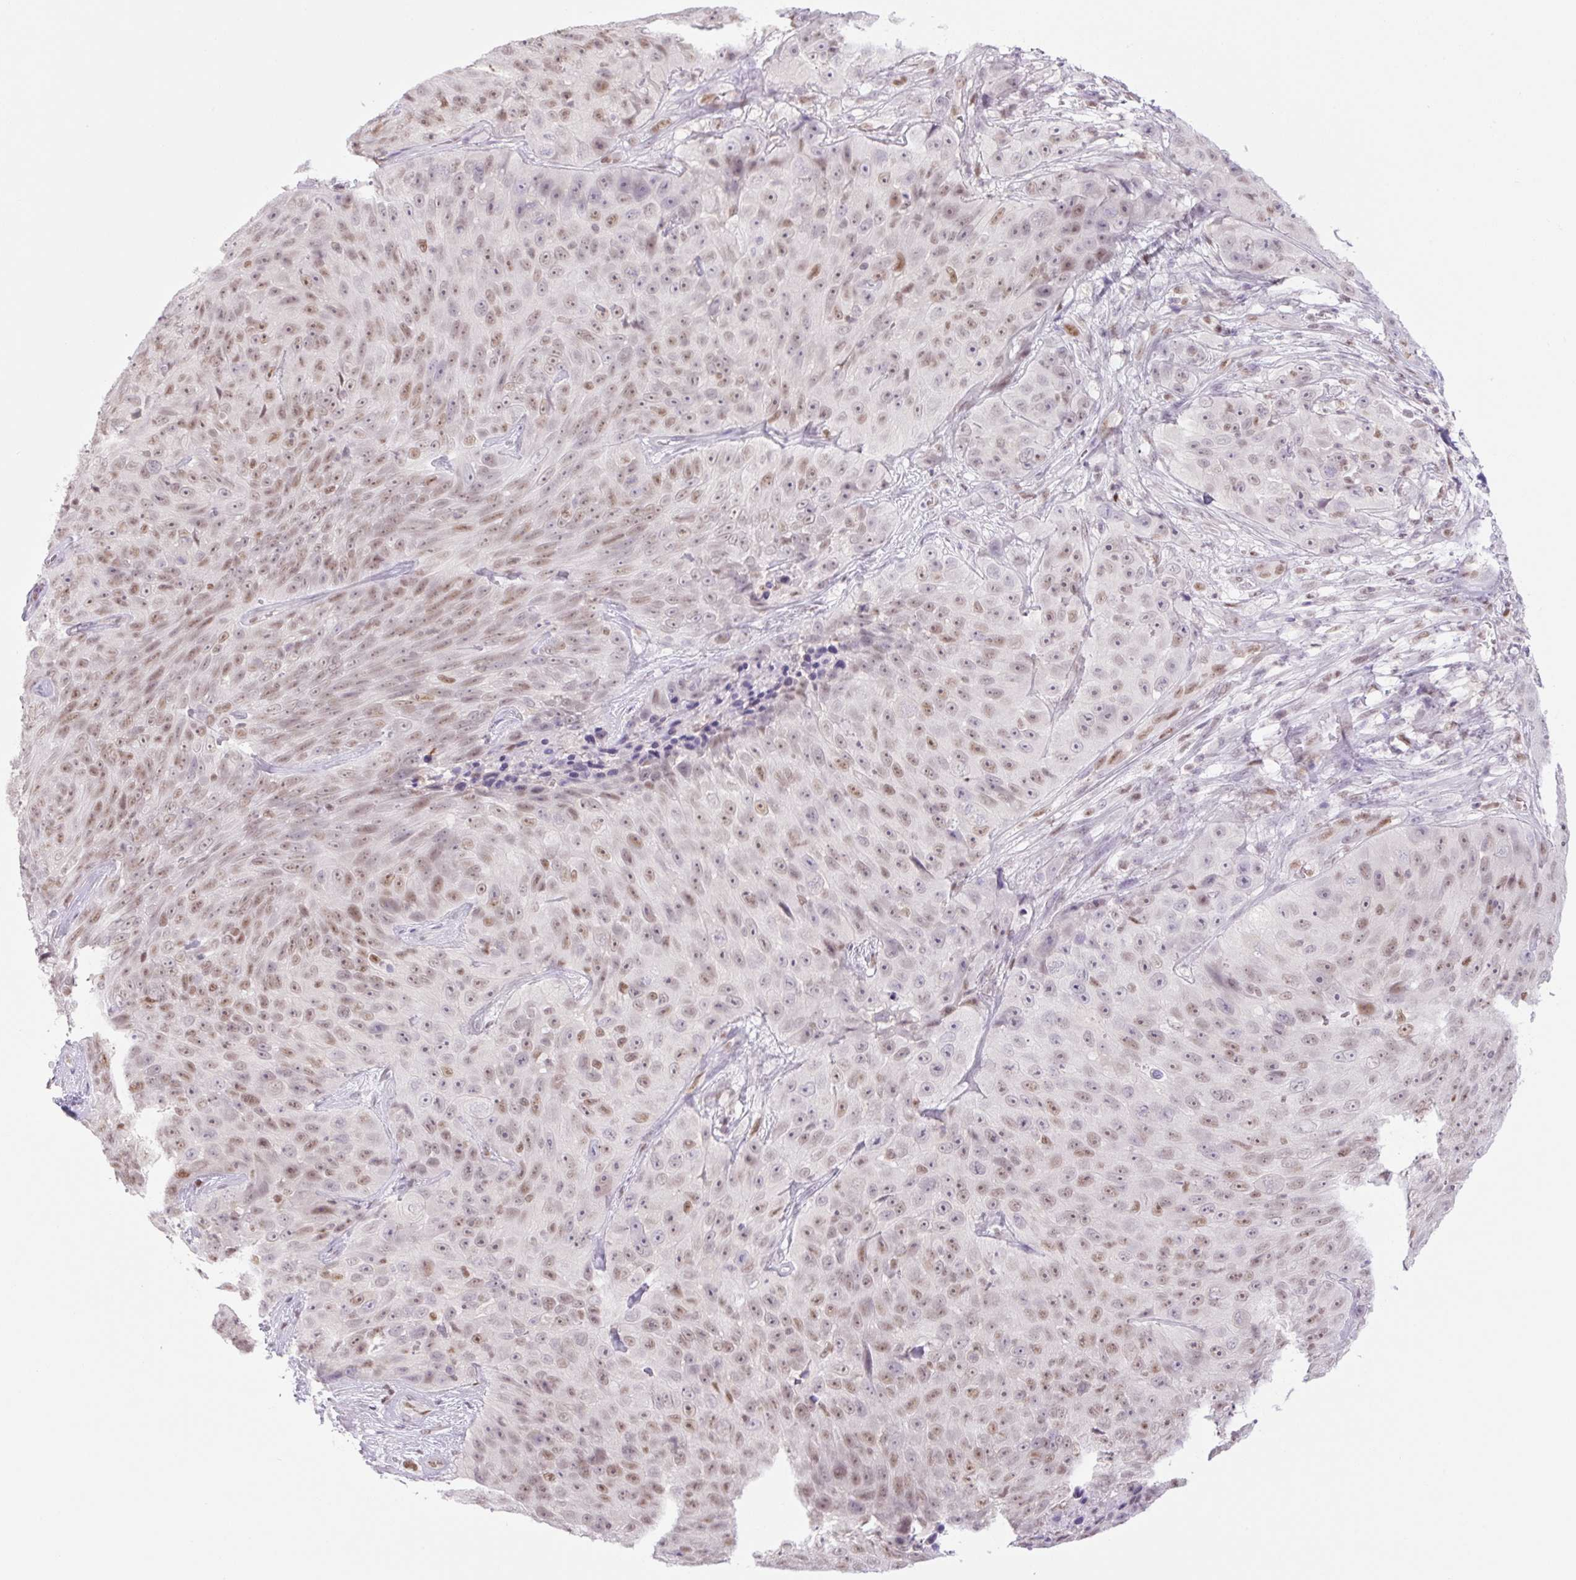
{"staining": {"intensity": "weak", "quantity": ">75%", "location": "nuclear"}, "tissue": "skin cancer", "cell_type": "Tumor cells", "image_type": "cancer", "snomed": [{"axis": "morphology", "description": "Squamous cell carcinoma, NOS"}, {"axis": "topography", "description": "Skin"}], "caption": "This photomicrograph reveals immunohistochemistry (IHC) staining of human squamous cell carcinoma (skin), with low weak nuclear expression in approximately >75% of tumor cells.", "gene": "TLE3", "patient": {"sex": "female", "age": 87}}